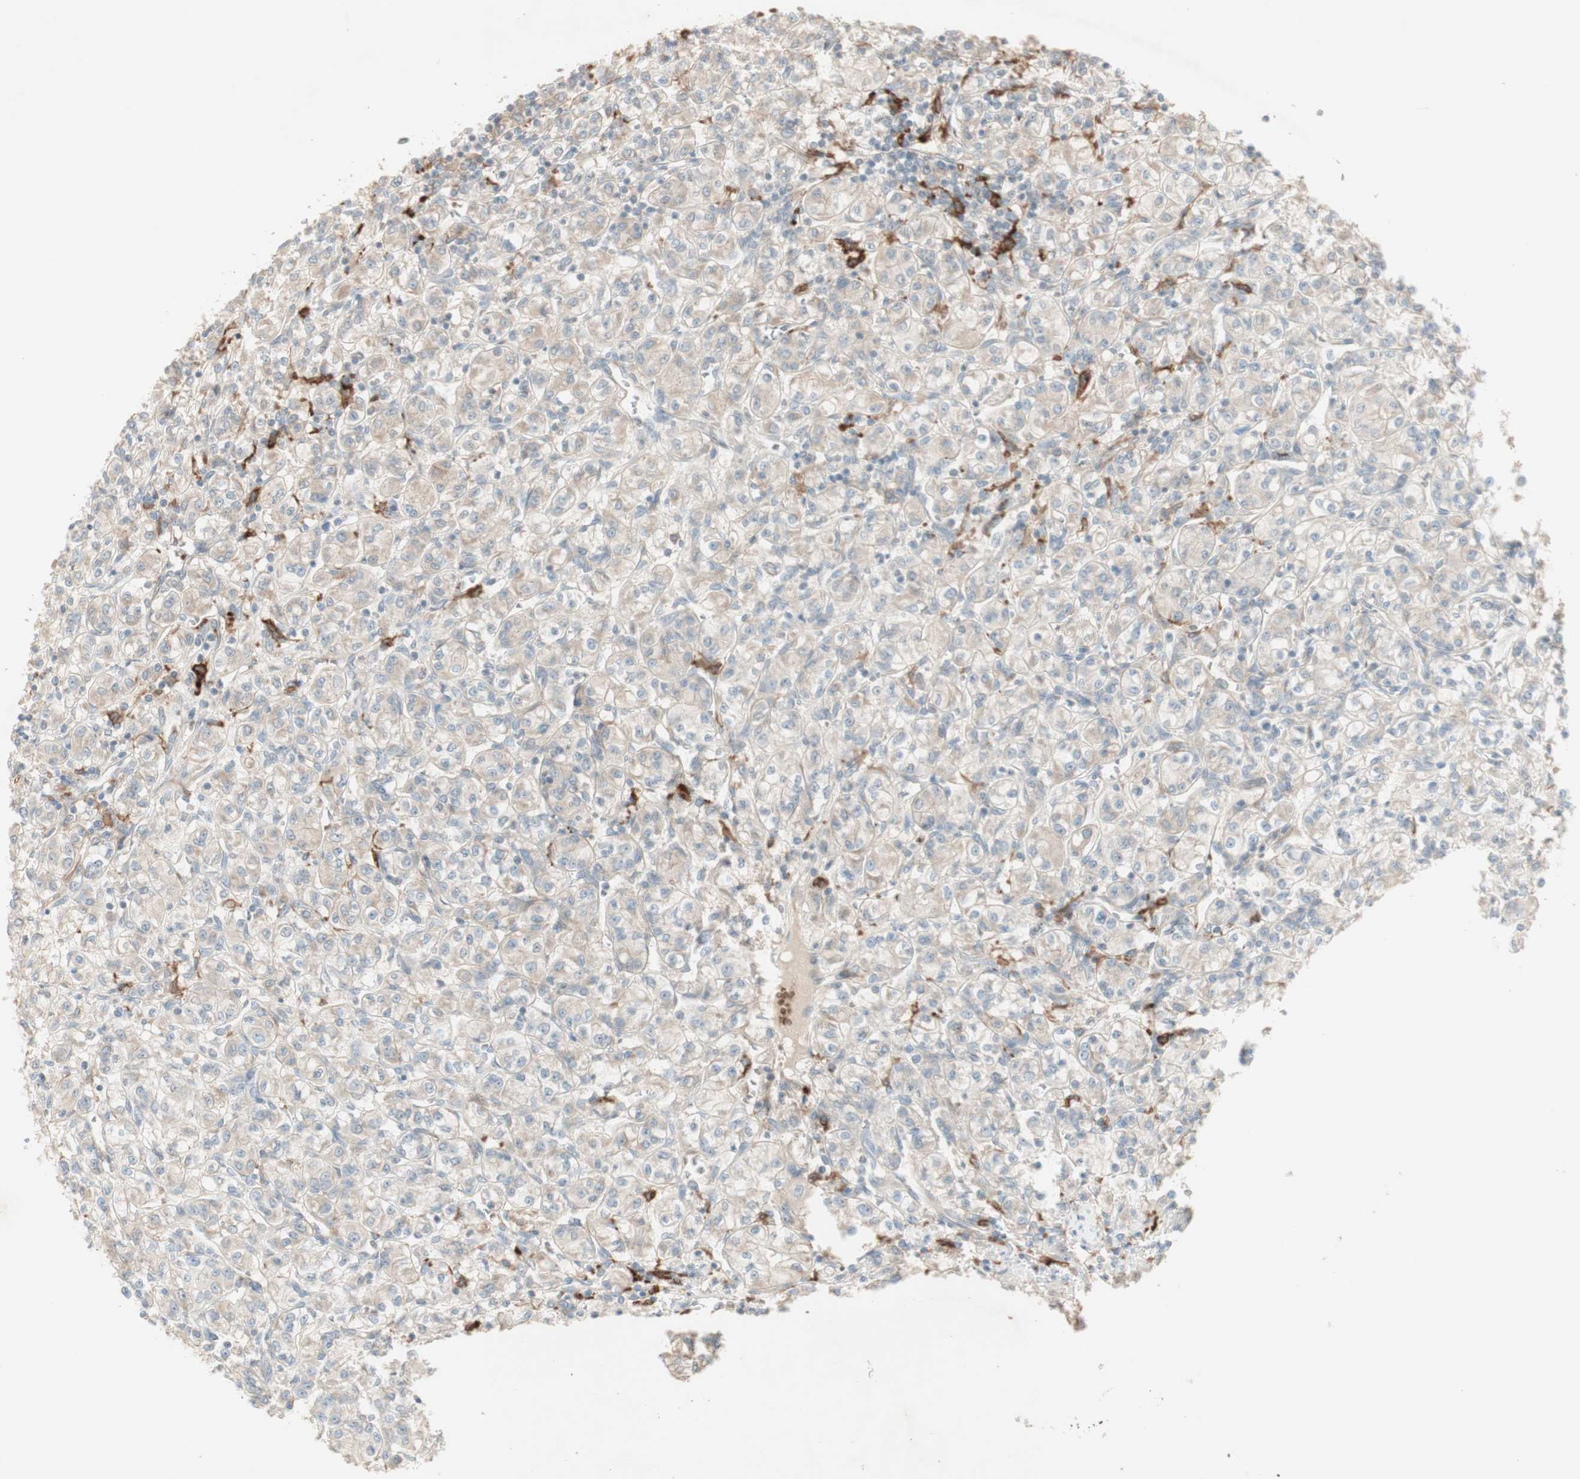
{"staining": {"intensity": "weak", "quantity": "25%-75%", "location": "cytoplasmic/membranous"}, "tissue": "renal cancer", "cell_type": "Tumor cells", "image_type": "cancer", "snomed": [{"axis": "morphology", "description": "Adenocarcinoma, NOS"}, {"axis": "topography", "description": "Kidney"}], "caption": "Weak cytoplasmic/membranous protein staining is seen in approximately 25%-75% of tumor cells in adenocarcinoma (renal).", "gene": "PTGER4", "patient": {"sex": "male", "age": 77}}